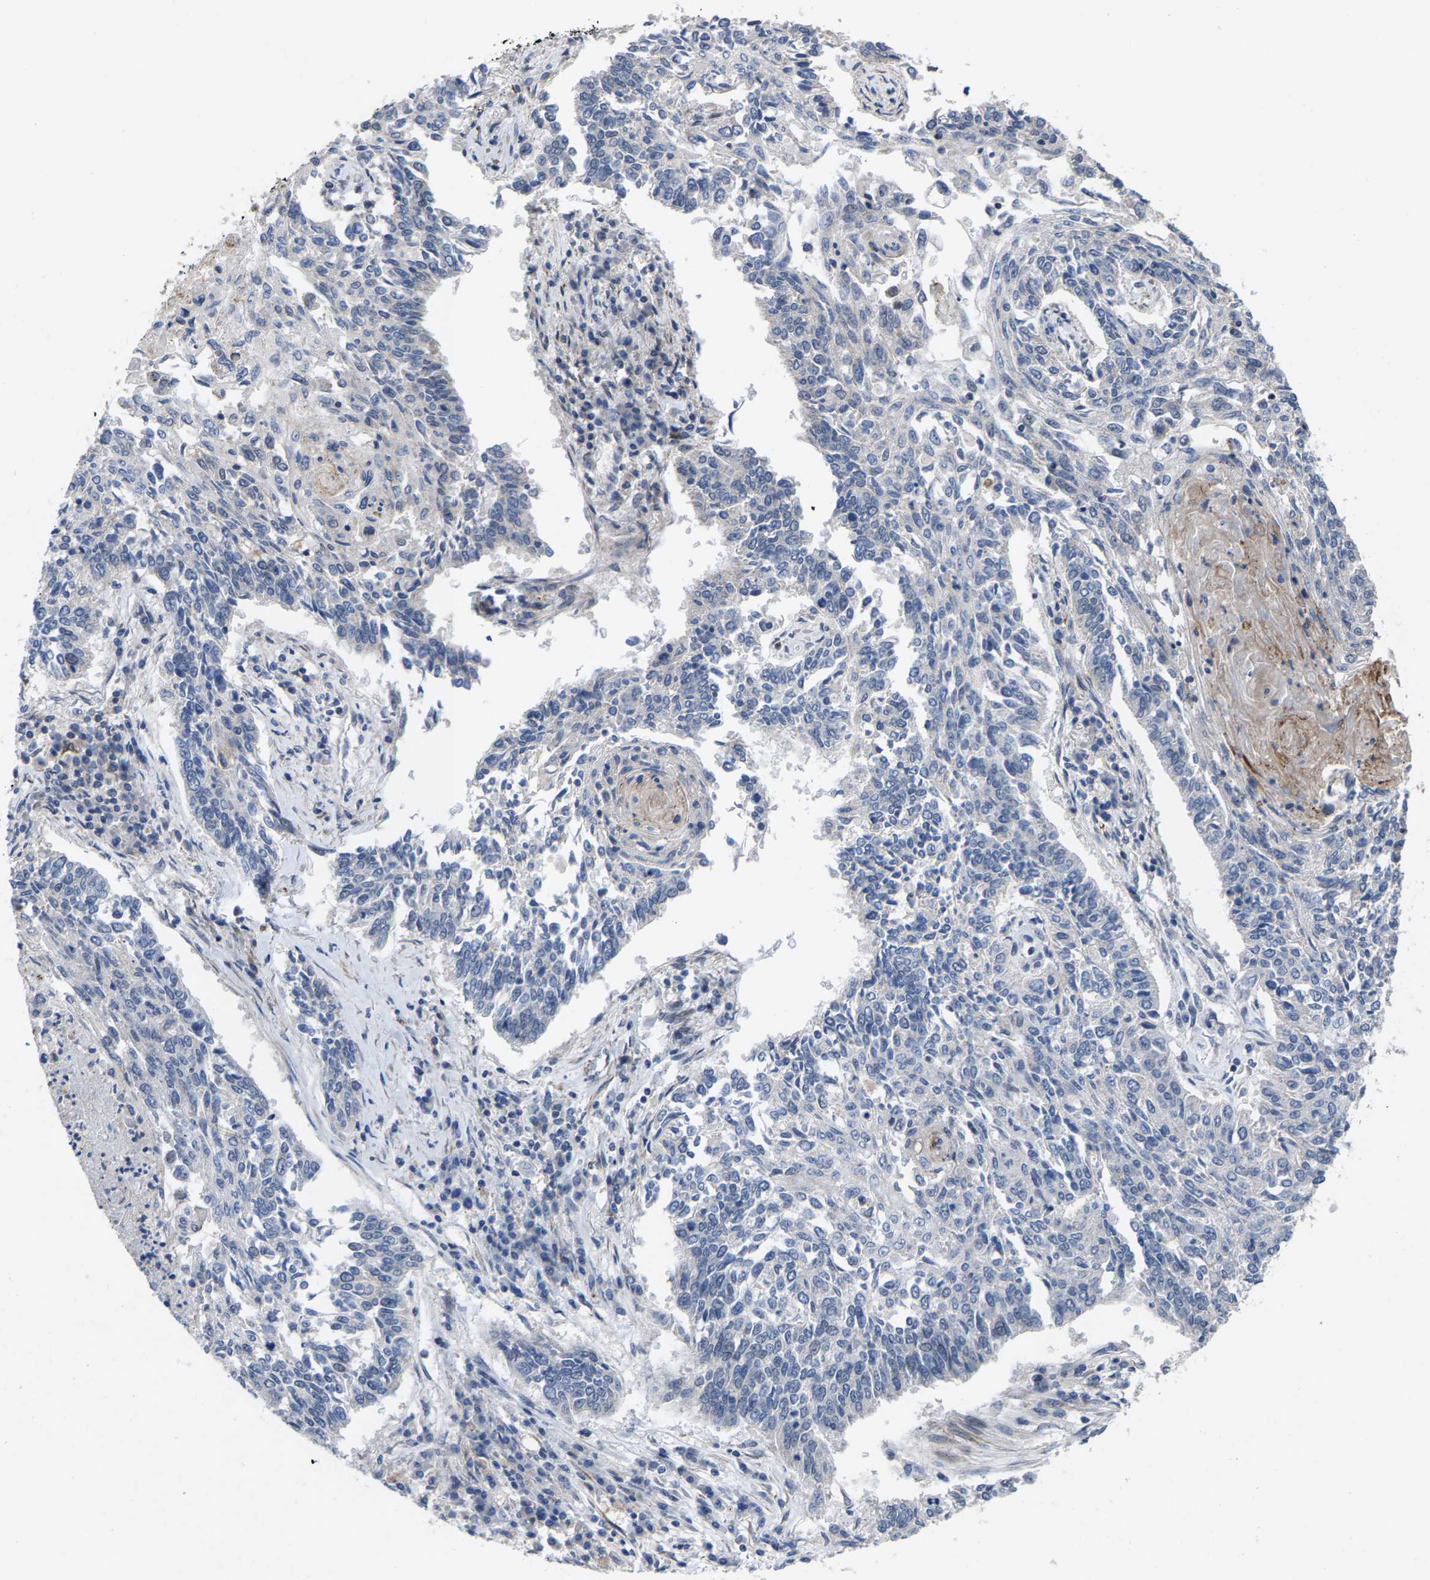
{"staining": {"intensity": "negative", "quantity": "none", "location": "none"}, "tissue": "lung cancer", "cell_type": "Tumor cells", "image_type": "cancer", "snomed": [{"axis": "morphology", "description": "Normal tissue, NOS"}, {"axis": "morphology", "description": "Squamous cell carcinoma, NOS"}, {"axis": "topography", "description": "Cartilage tissue"}, {"axis": "topography", "description": "Bronchus"}, {"axis": "topography", "description": "Lung"}], "caption": "The histopathology image shows no staining of tumor cells in lung cancer.", "gene": "TDRKH", "patient": {"sex": "female", "age": 49}}